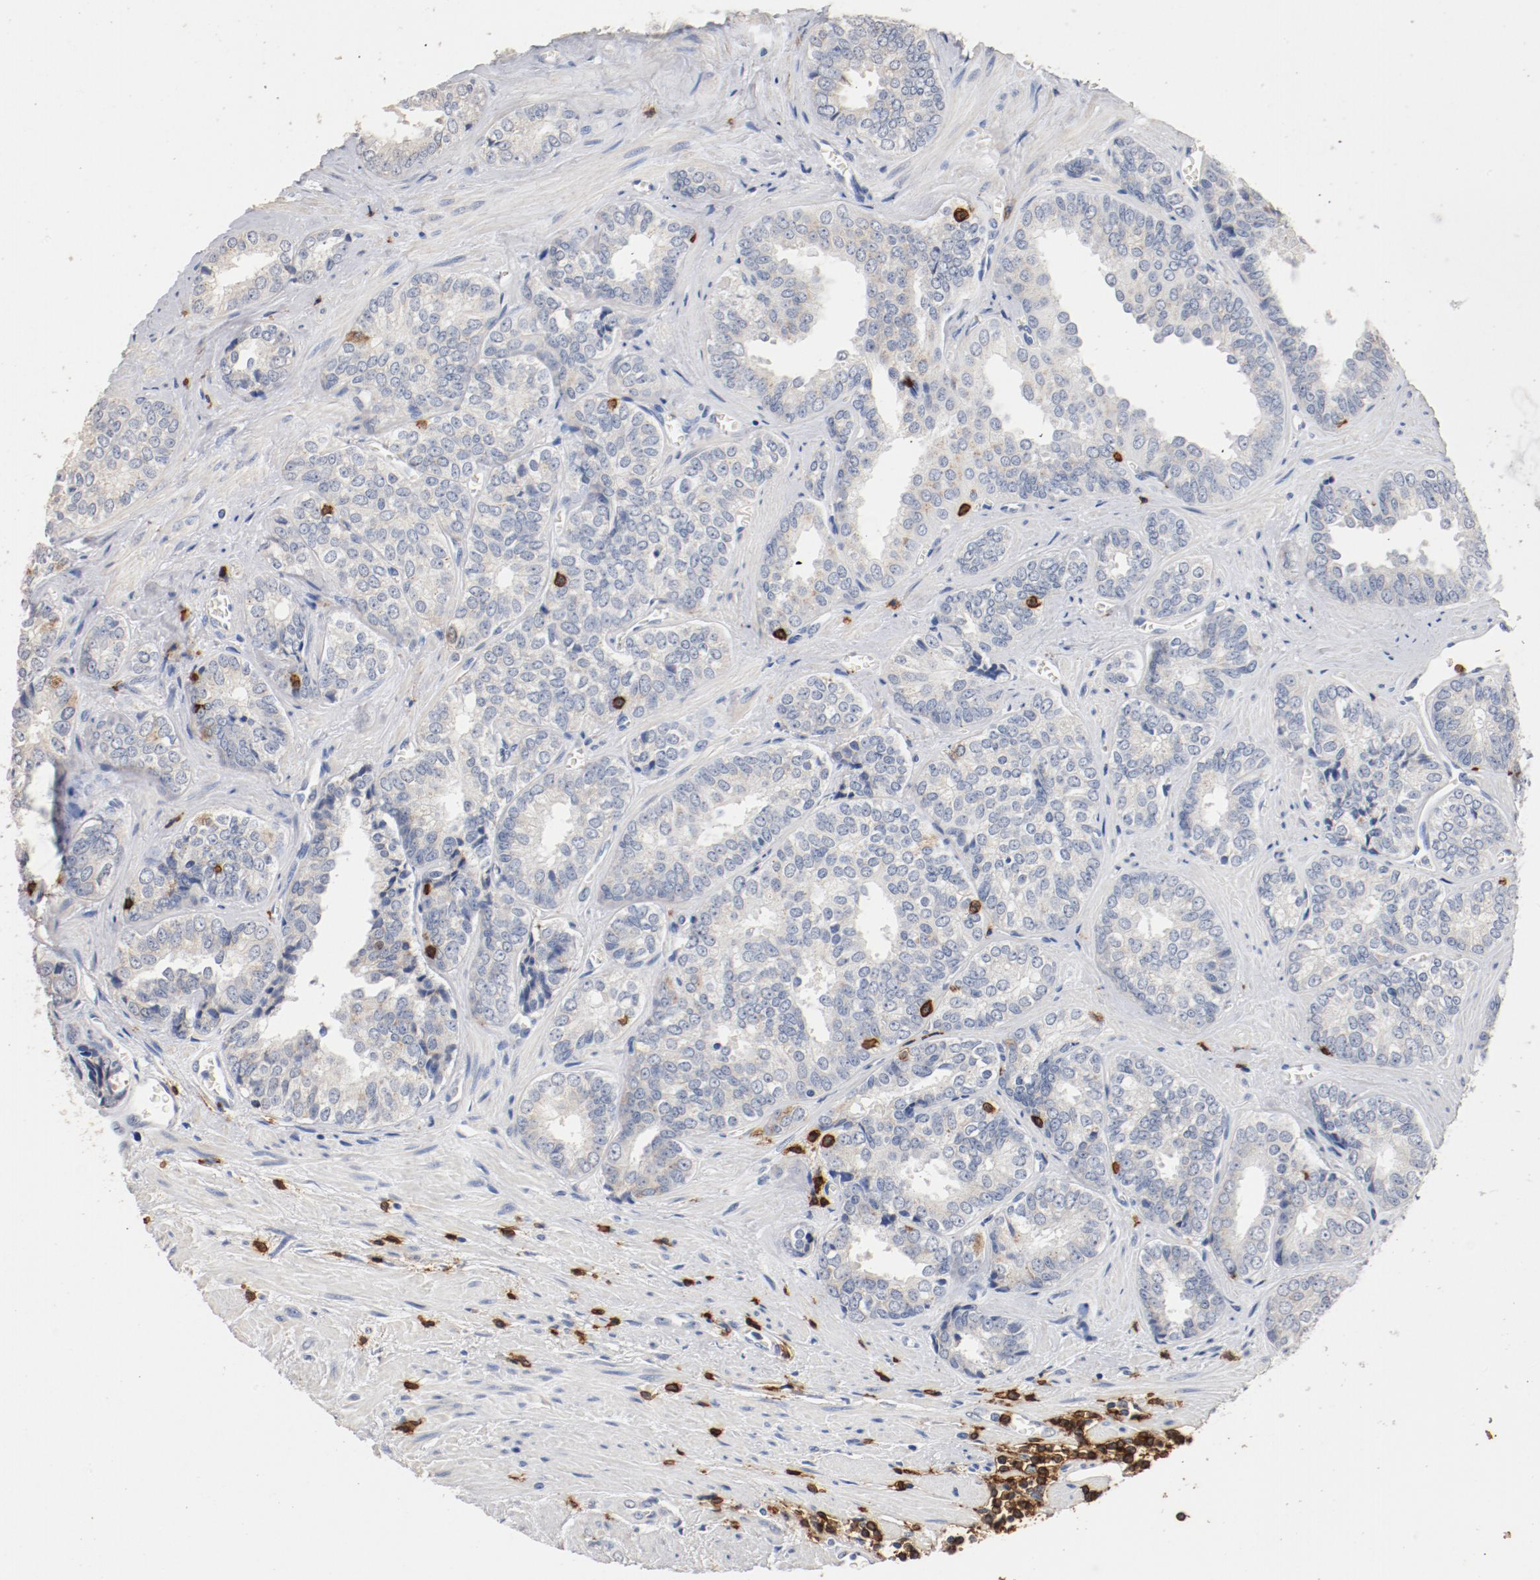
{"staining": {"intensity": "negative", "quantity": "none", "location": "none"}, "tissue": "prostate cancer", "cell_type": "Tumor cells", "image_type": "cancer", "snomed": [{"axis": "morphology", "description": "Adenocarcinoma, High grade"}, {"axis": "topography", "description": "Prostate"}], "caption": "The histopathology image exhibits no significant positivity in tumor cells of prostate cancer.", "gene": "CD247", "patient": {"sex": "male", "age": 67}}